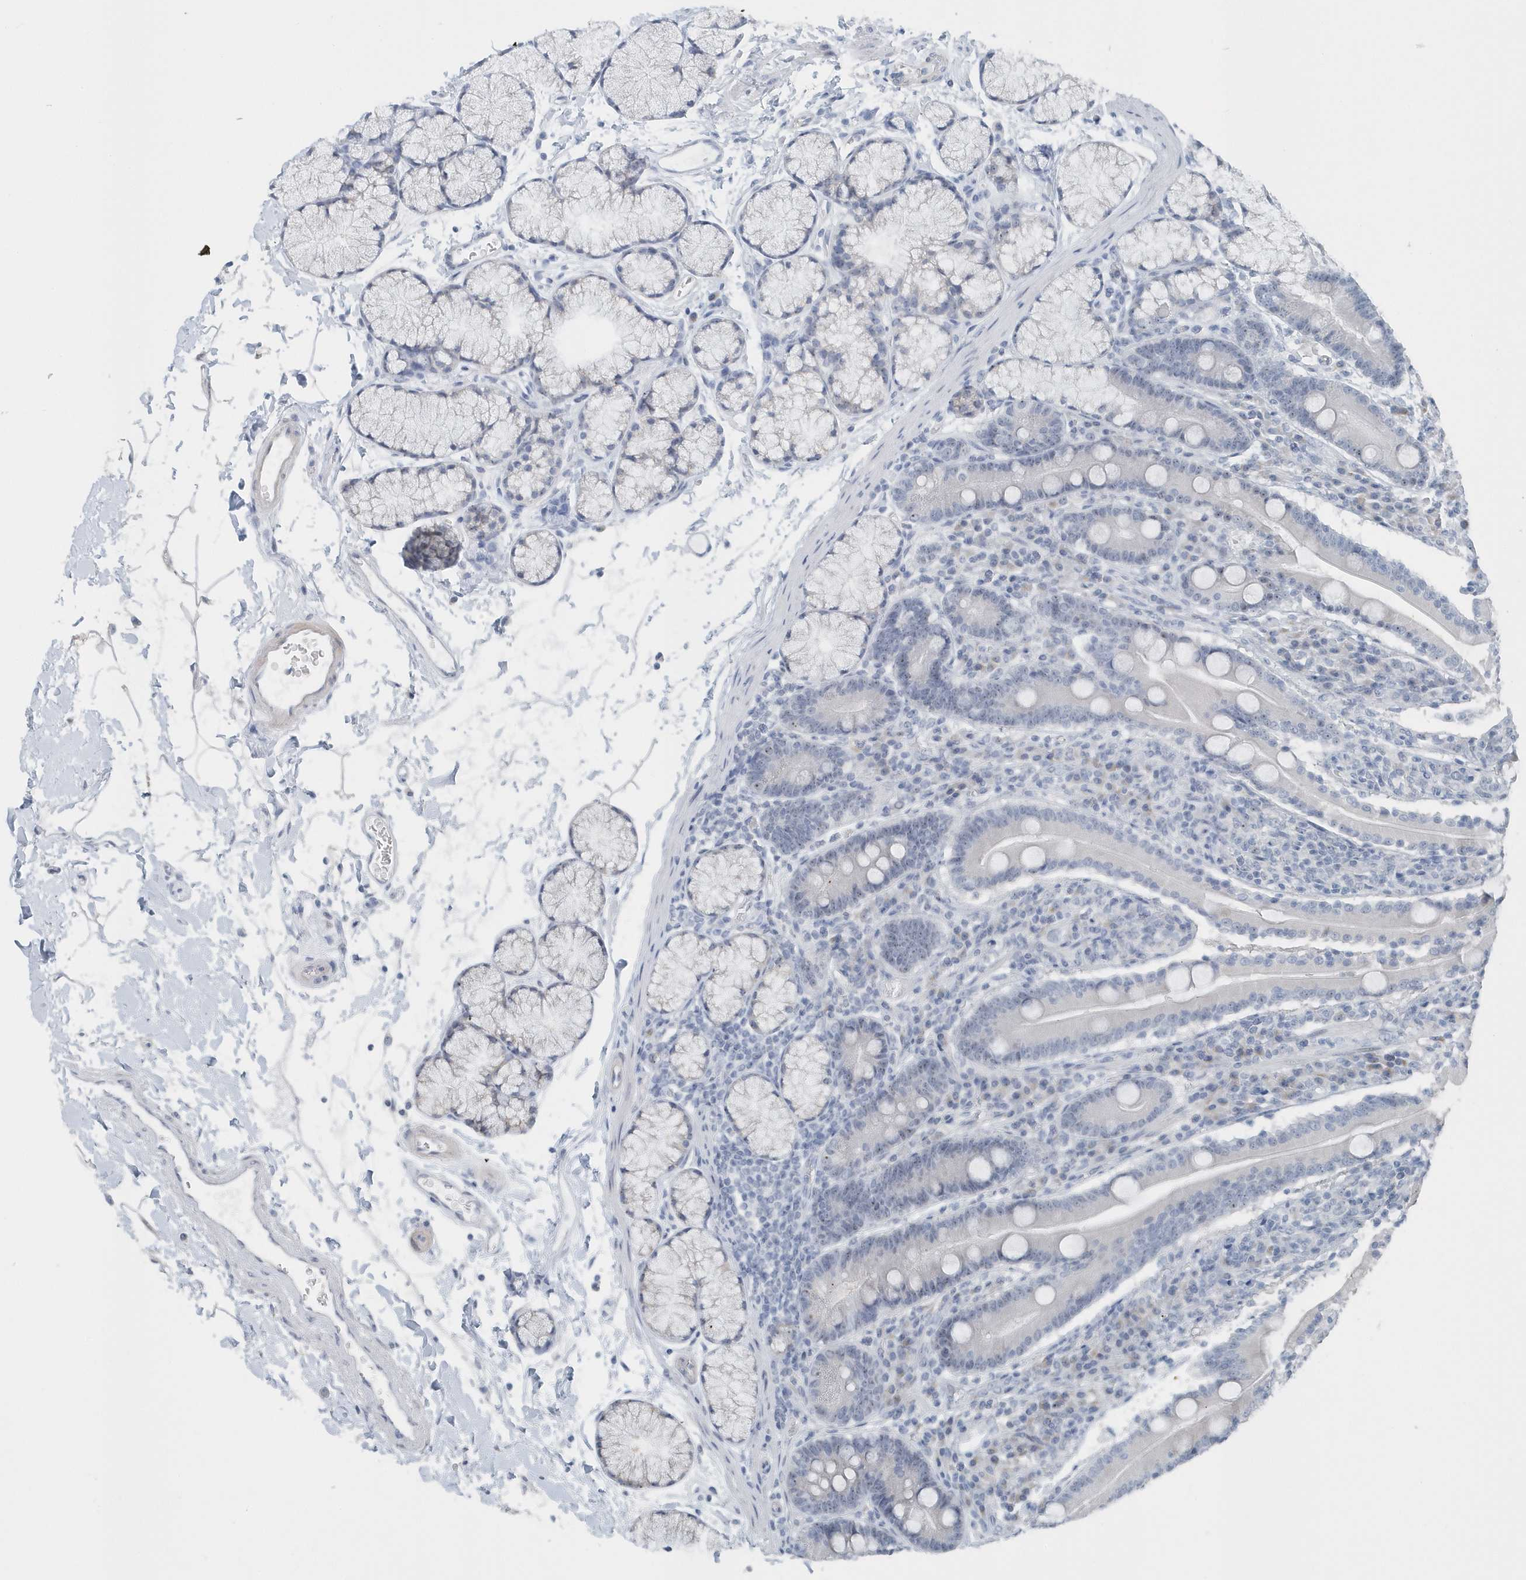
{"staining": {"intensity": "moderate", "quantity": "<25%", "location": "nuclear"}, "tissue": "duodenum", "cell_type": "Glandular cells", "image_type": "normal", "snomed": [{"axis": "morphology", "description": "Normal tissue, NOS"}, {"axis": "topography", "description": "Duodenum"}], "caption": "Brown immunohistochemical staining in unremarkable duodenum displays moderate nuclear staining in approximately <25% of glandular cells. (DAB IHC, brown staining for protein, blue staining for nuclei).", "gene": "RPF2", "patient": {"sex": "male", "age": 35}}